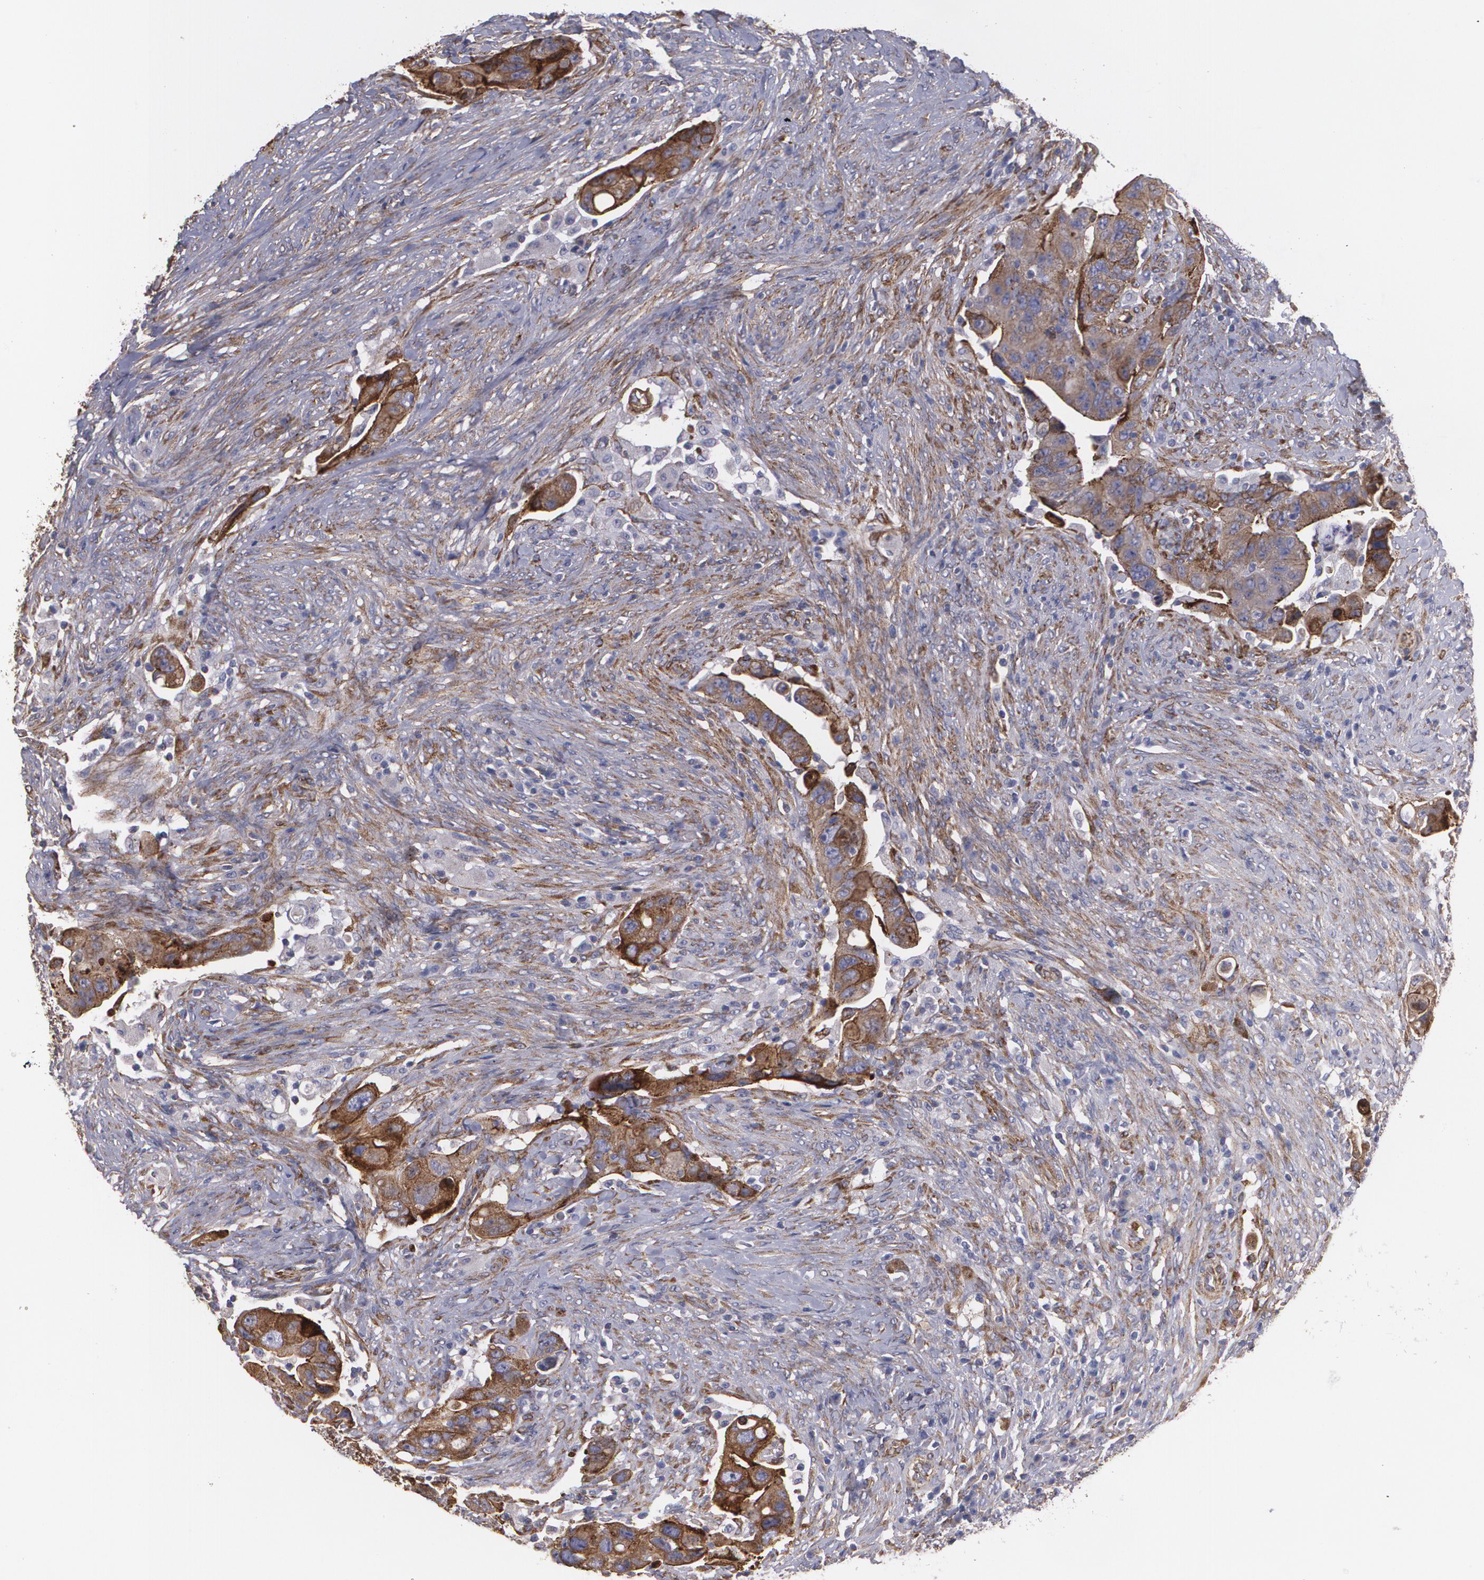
{"staining": {"intensity": "moderate", "quantity": ">75%", "location": "cytoplasmic/membranous"}, "tissue": "colorectal cancer", "cell_type": "Tumor cells", "image_type": "cancer", "snomed": [{"axis": "morphology", "description": "Adenocarcinoma, NOS"}, {"axis": "topography", "description": "Rectum"}], "caption": "There is medium levels of moderate cytoplasmic/membranous staining in tumor cells of colorectal adenocarcinoma, as demonstrated by immunohistochemical staining (brown color).", "gene": "TJP1", "patient": {"sex": "female", "age": 71}}